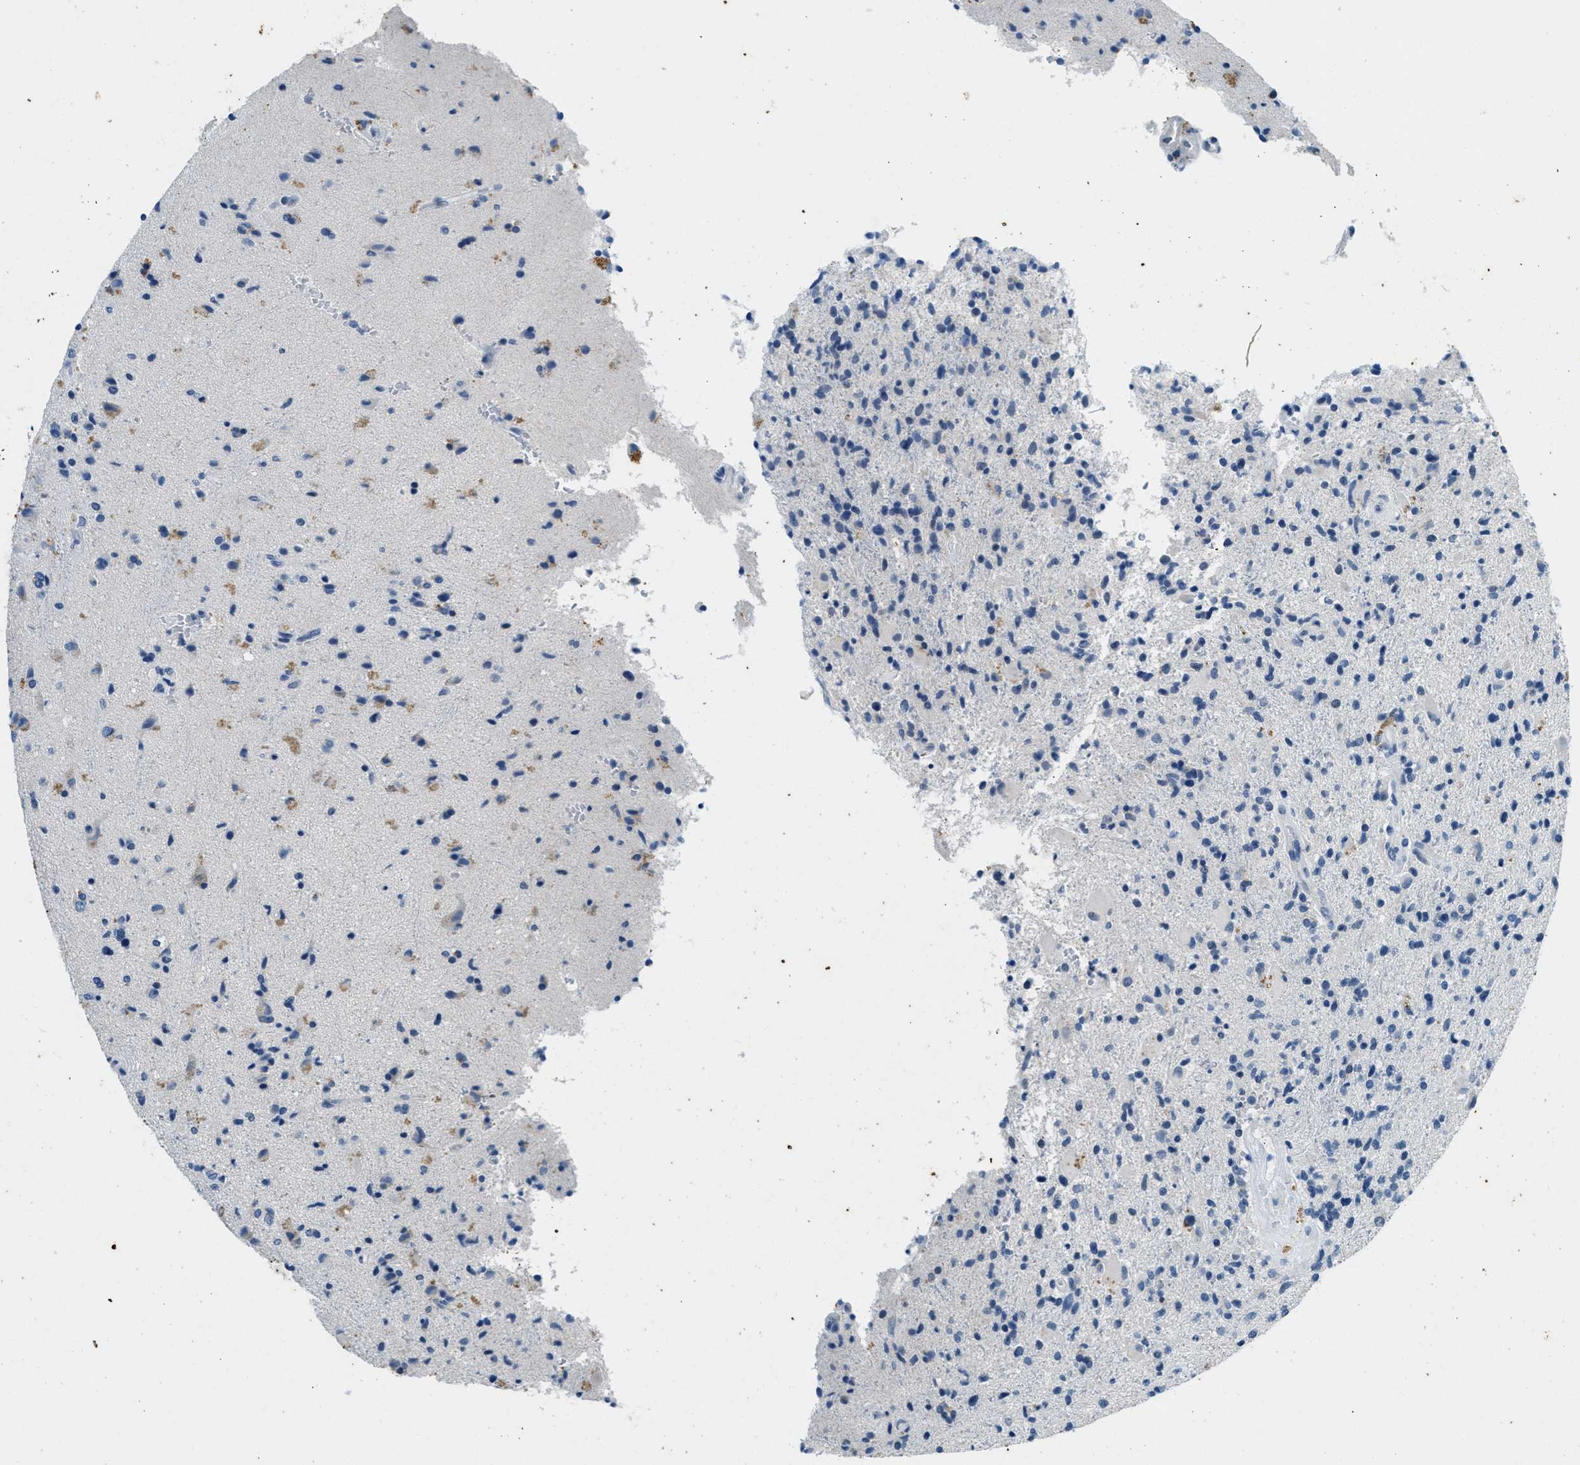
{"staining": {"intensity": "weak", "quantity": "<25%", "location": "cytoplasmic/membranous"}, "tissue": "glioma", "cell_type": "Tumor cells", "image_type": "cancer", "snomed": [{"axis": "morphology", "description": "Glioma, malignant, High grade"}, {"axis": "topography", "description": "Brain"}], "caption": "A high-resolution micrograph shows IHC staining of malignant glioma (high-grade), which shows no significant staining in tumor cells. The staining is performed using DAB (3,3'-diaminobenzidine) brown chromogen with nuclei counter-stained in using hematoxylin.", "gene": "CFAP20", "patient": {"sex": "male", "age": 72}}